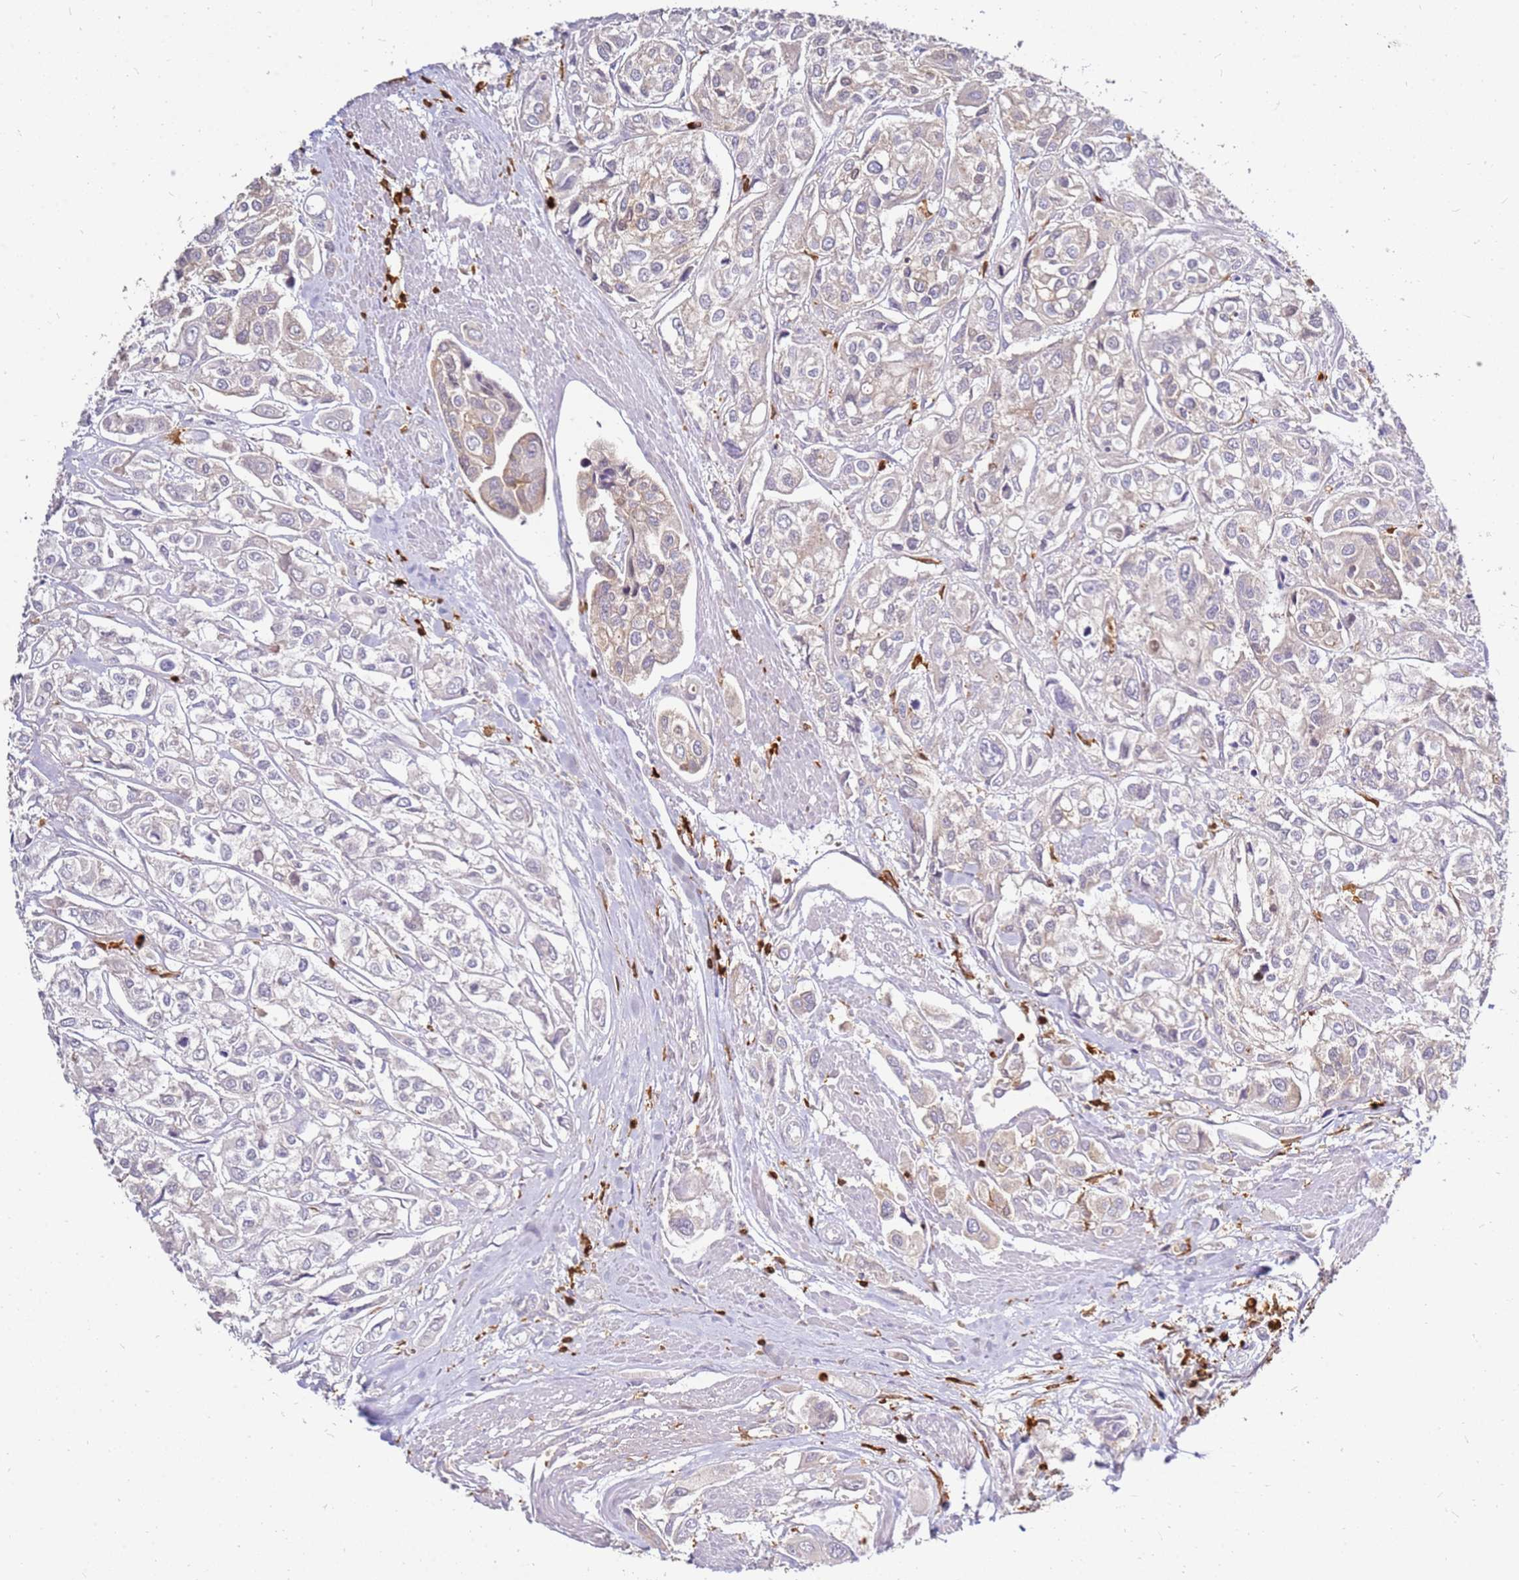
{"staining": {"intensity": "negative", "quantity": "none", "location": "none"}, "tissue": "urothelial cancer", "cell_type": "Tumor cells", "image_type": "cancer", "snomed": [{"axis": "morphology", "description": "Urothelial carcinoma, High grade"}, {"axis": "topography", "description": "Urinary bladder"}], "caption": "High magnification brightfield microscopy of high-grade urothelial carcinoma stained with DAB (3,3'-diaminobenzidine) (brown) and counterstained with hematoxylin (blue): tumor cells show no significant expression. (Brightfield microscopy of DAB immunohistochemistry (IHC) at high magnification).", "gene": "CORO1A", "patient": {"sex": "male", "age": 67}}